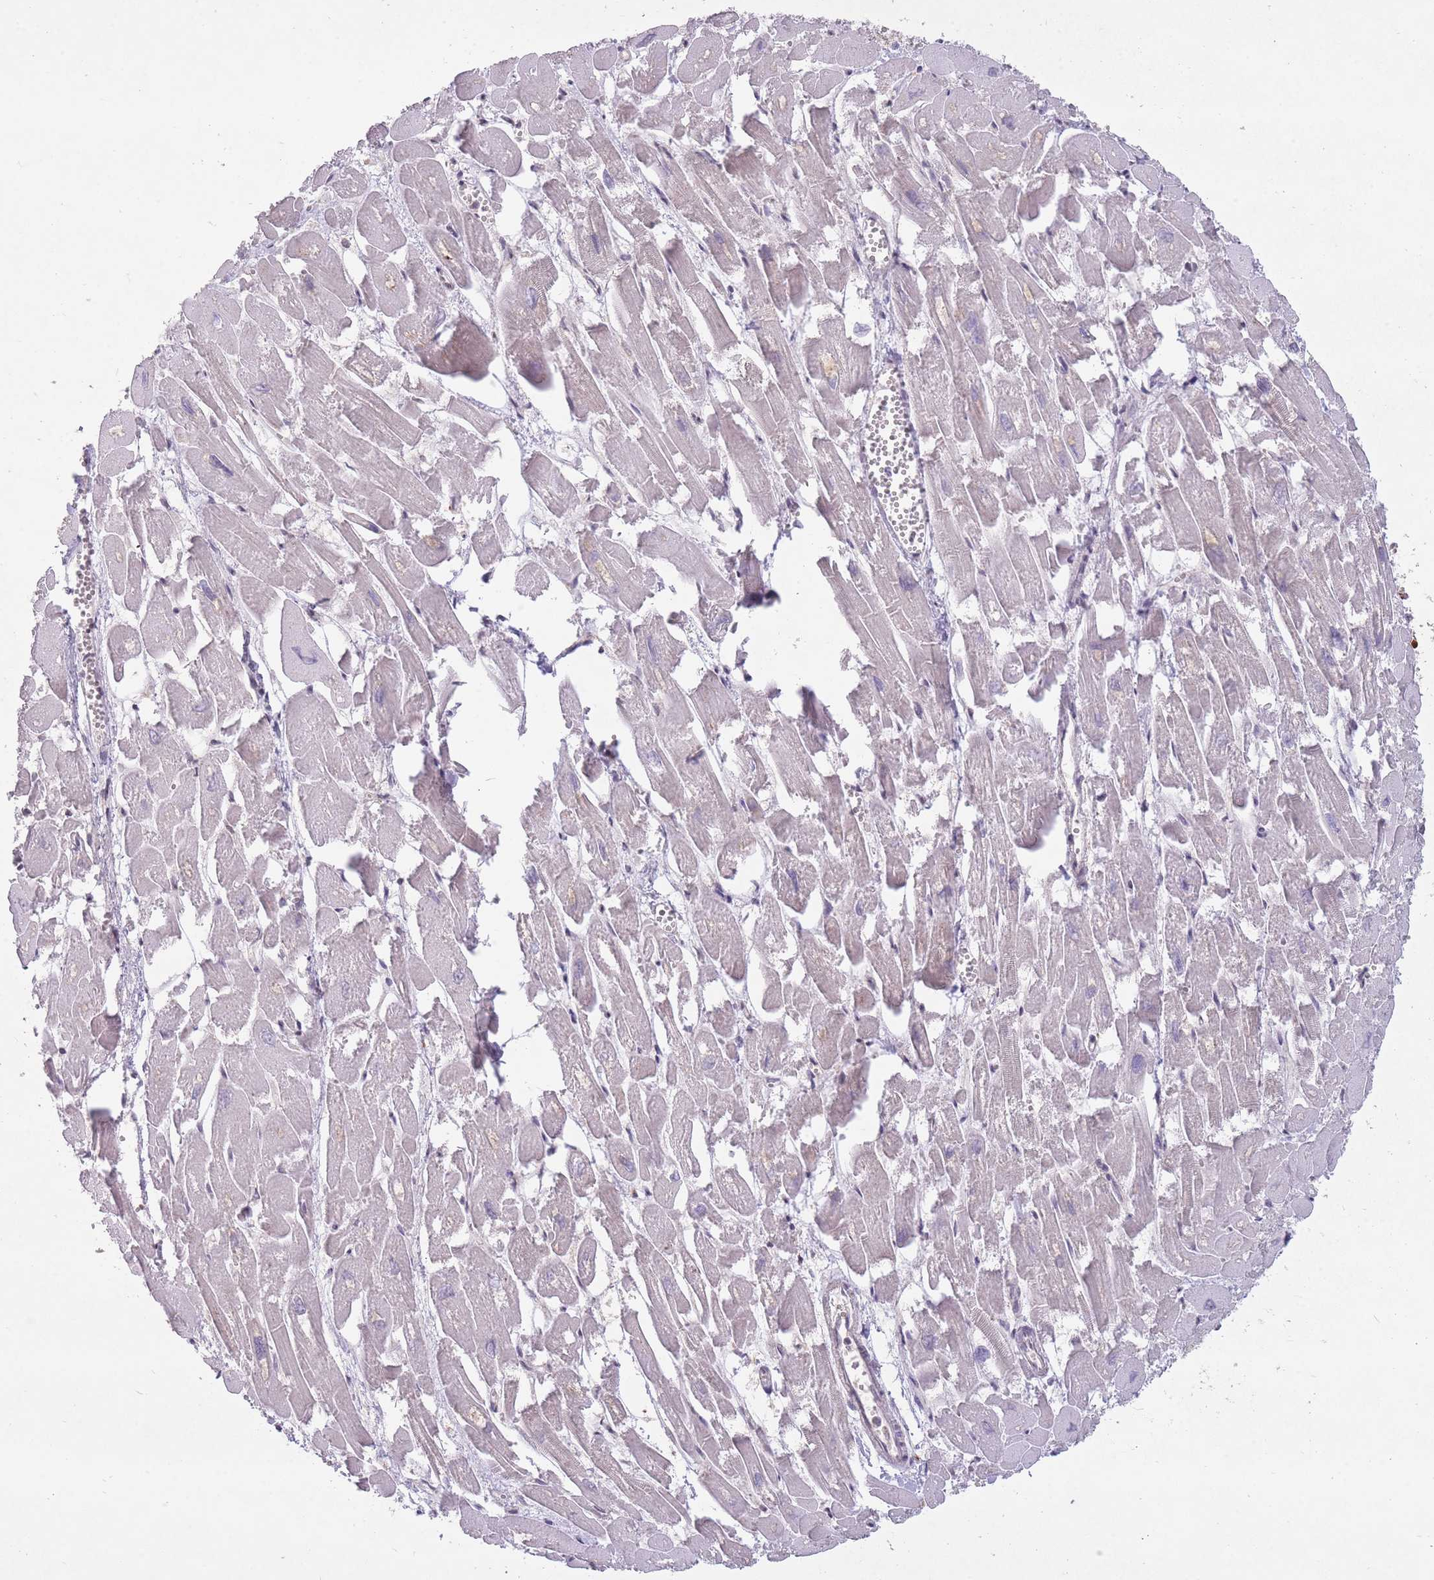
{"staining": {"intensity": "moderate", "quantity": "<25%", "location": "nuclear"}, "tissue": "heart muscle", "cell_type": "Cardiomyocytes", "image_type": "normal", "snomed": [{"axis": "morphology", "description": "Normal tissue, NOS"}, {"axis": "topography", "description": "Heart"}], "caption": "IHC (DAB (3,3'-diaminobenzidine)) staining of benign human heart muscle demonstrates moderate nuclear protein staining in about <25% of cardiomyocytes. Using DAB (brown) and hematoxylin (blue) stains, captured at high magnification using brightfield microscopy.", "gene": "DPYSL4", "patient": {"sex": "male", "age": 54}}